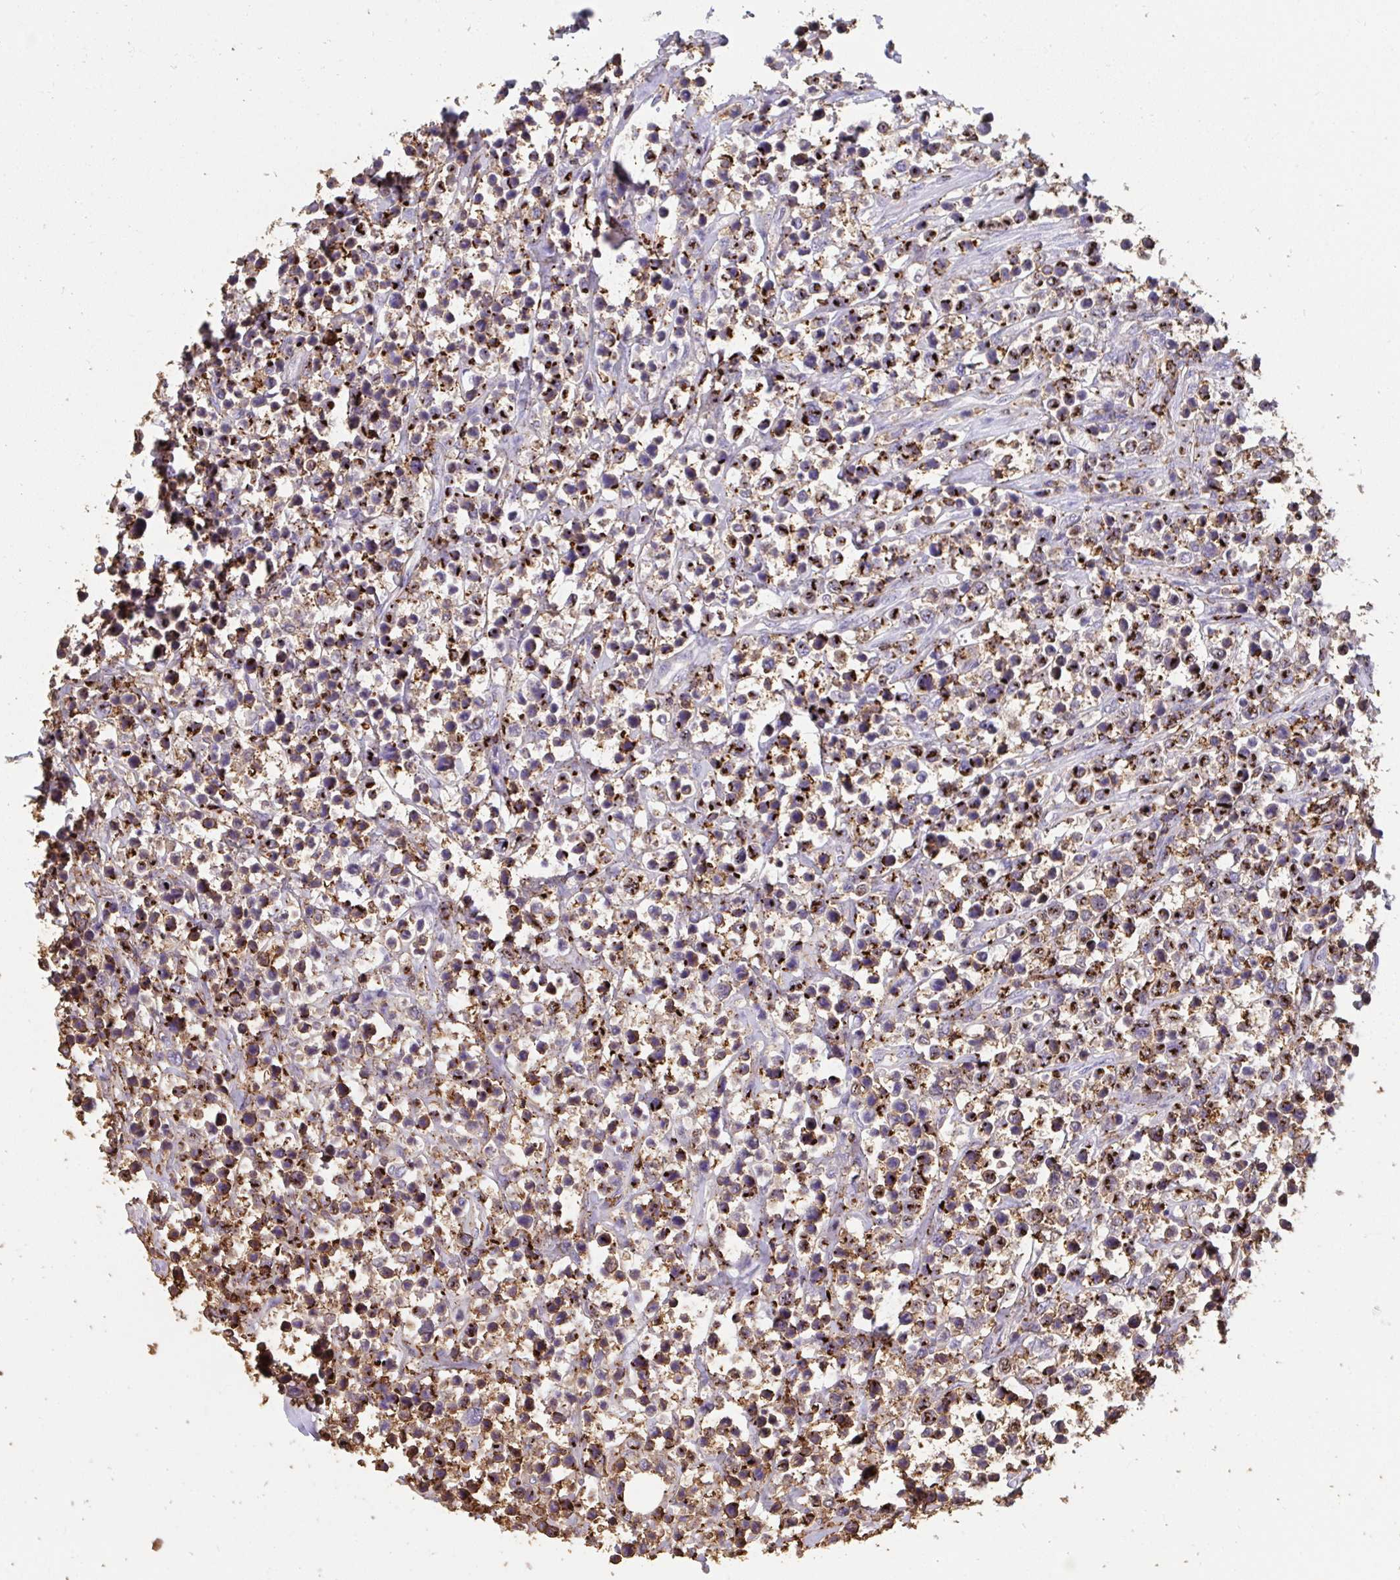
{"staining": {"intensity": "strong", "quantity": "25%-75%", "location": "cytoplasmic/membranous"}, "tissue": "lymphoma", "cell_type": "Tumor cells", "image_type": "cancer", "snomed": [{"axis": "morphology", "description": "Malignant lymphoma, non-Hodgkin's type, High grade"}, {"axis": "topography", "description": "Soft tissue"}], "caption": "This histopathology image shows high-grade malignant lymphoma, non-Hodgkin's type stained with immunohistochemistry to label a protein in brown. The cytoplasmic/membranous of tumor cells show strong positivity for the protein. Nuclei are counter-stained blue.", "gene": "CFL1", "patient": {"sex": "female", "age": 56}}